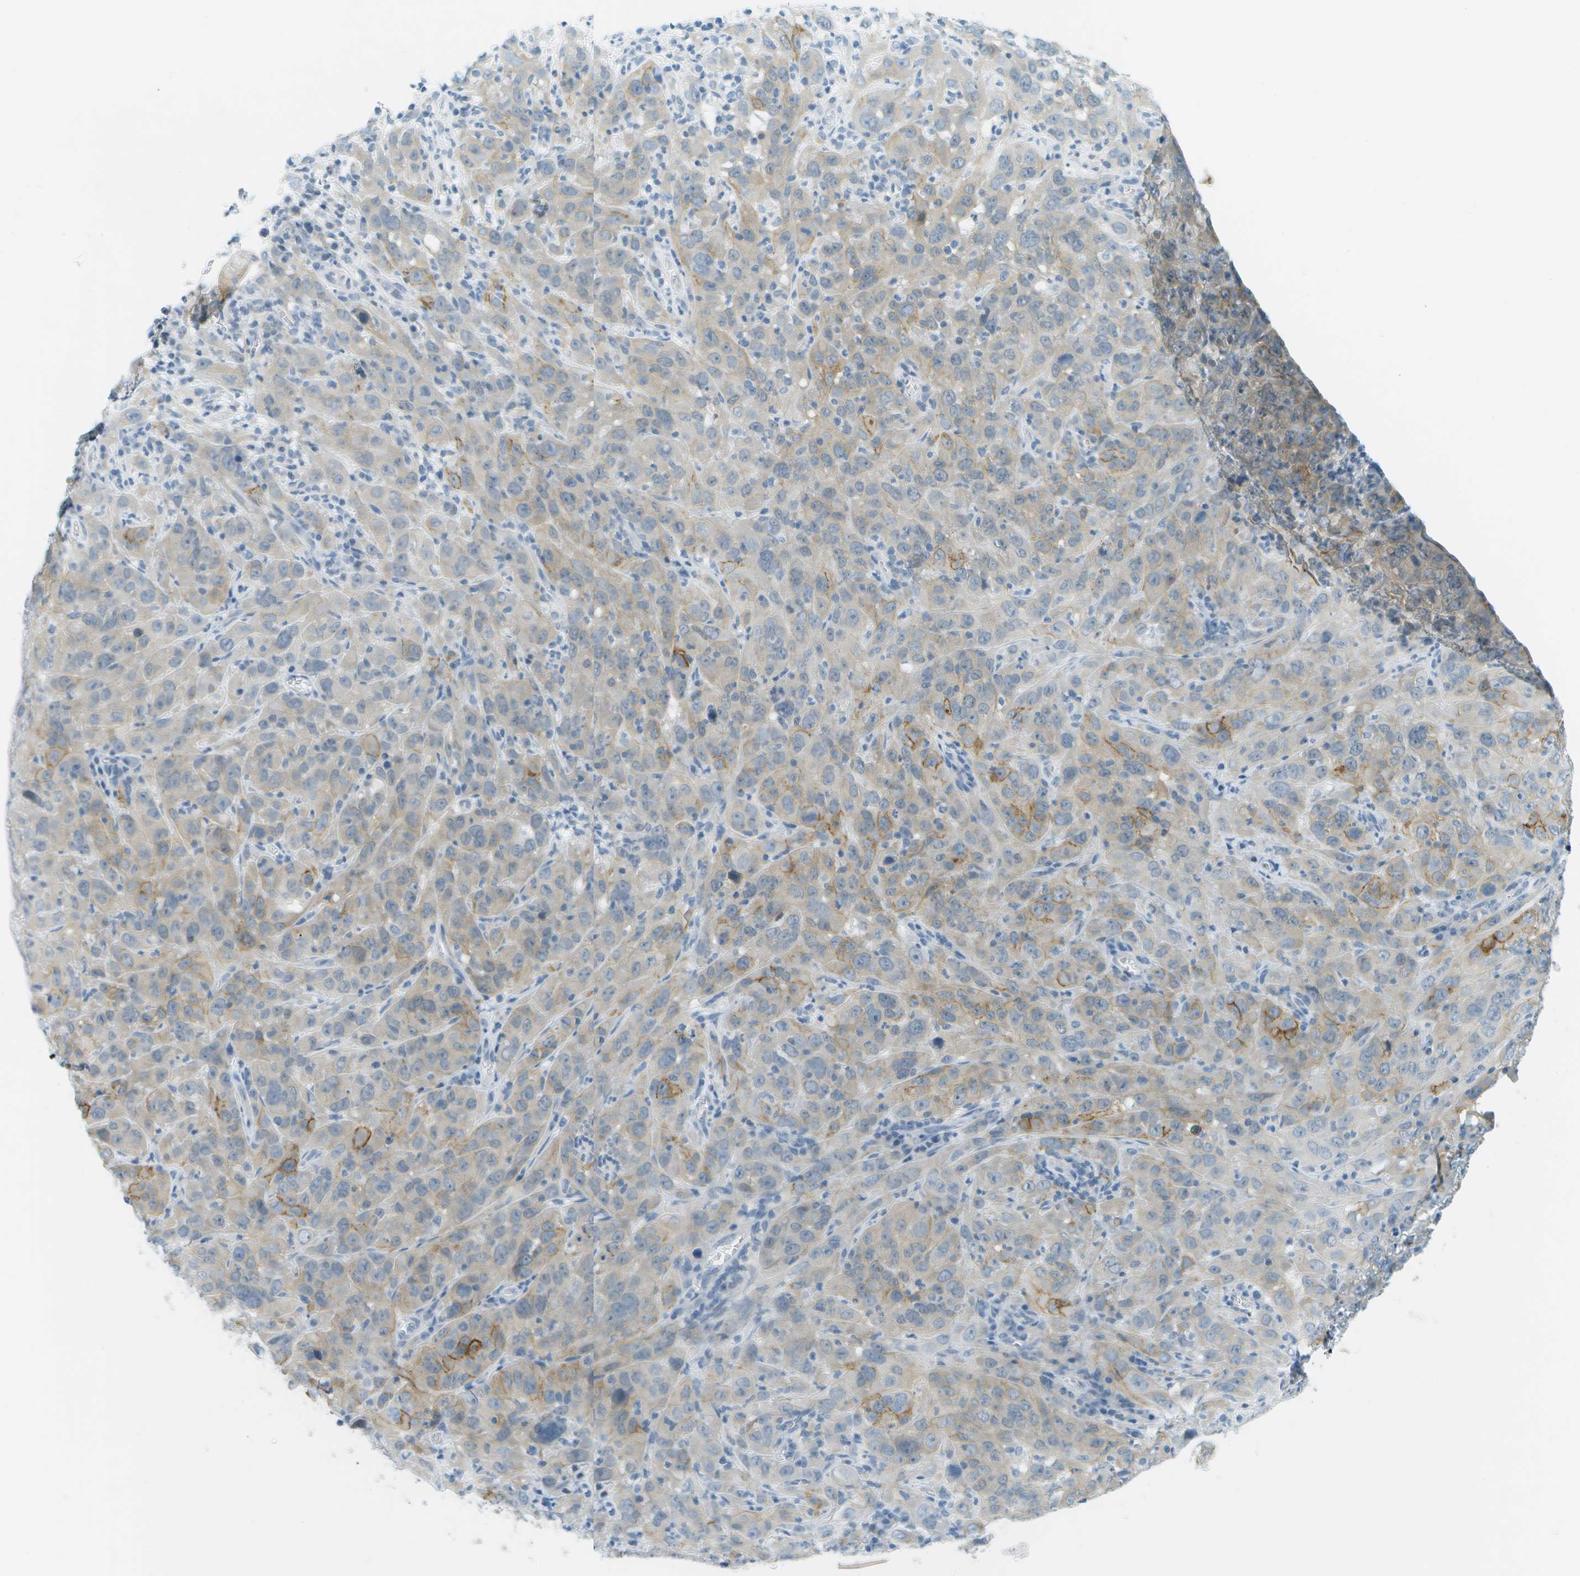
{"staining": {"intensity": "moderate", "quantity": "<25%", "location": "cytoplasmic/membranous"}, "tissue": "cervical cancer", "cell_type": "Tumor cells", "image_type": "cancer", "snomed": [{"axis": "morphology", "description": "Squamous cell carcinoma, NOS"}, {"axis": "topography", "description": "Cervix"}], "caption": "Immunohistochemistry histopathology image of human cervical cancer stained for a protein (brown), which exhibits low levels of moderate cytoplasmic/membranous staining in approximately <25% of tumor cells.", "gene": "SMYD5", "patient": {"sex": "female", "age": 32}}